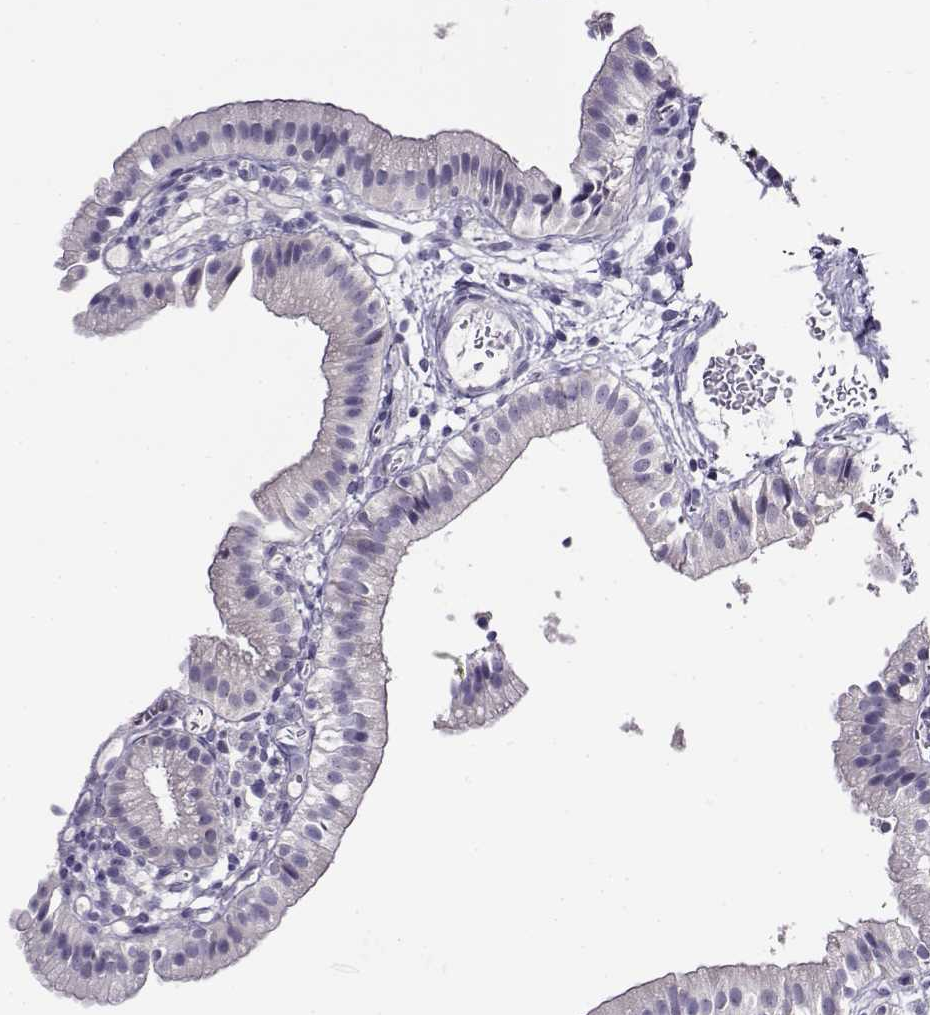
{"staining": {"intensity": "negative", "quantity": "none", "location": "none"}, "tissue": "gallbladder", "cell_type": "Glandular cells", "image_type": "normal", "snomed": [{"axis": "morphology", "description": "Normal tissue, NOS"}, {"axis": "topography", "description": "Gallbladder"}], "caption": "The micrograph shows no staining of glandular cells in normal gallbladder. The staining was performed using DAB to visualize the protein expression in brown, while the nuclei were stained in blue with hematoxylin (Magnification: 20x).", "gene": "FEZF1", "patient": {"sex": "female", "age": 47}}